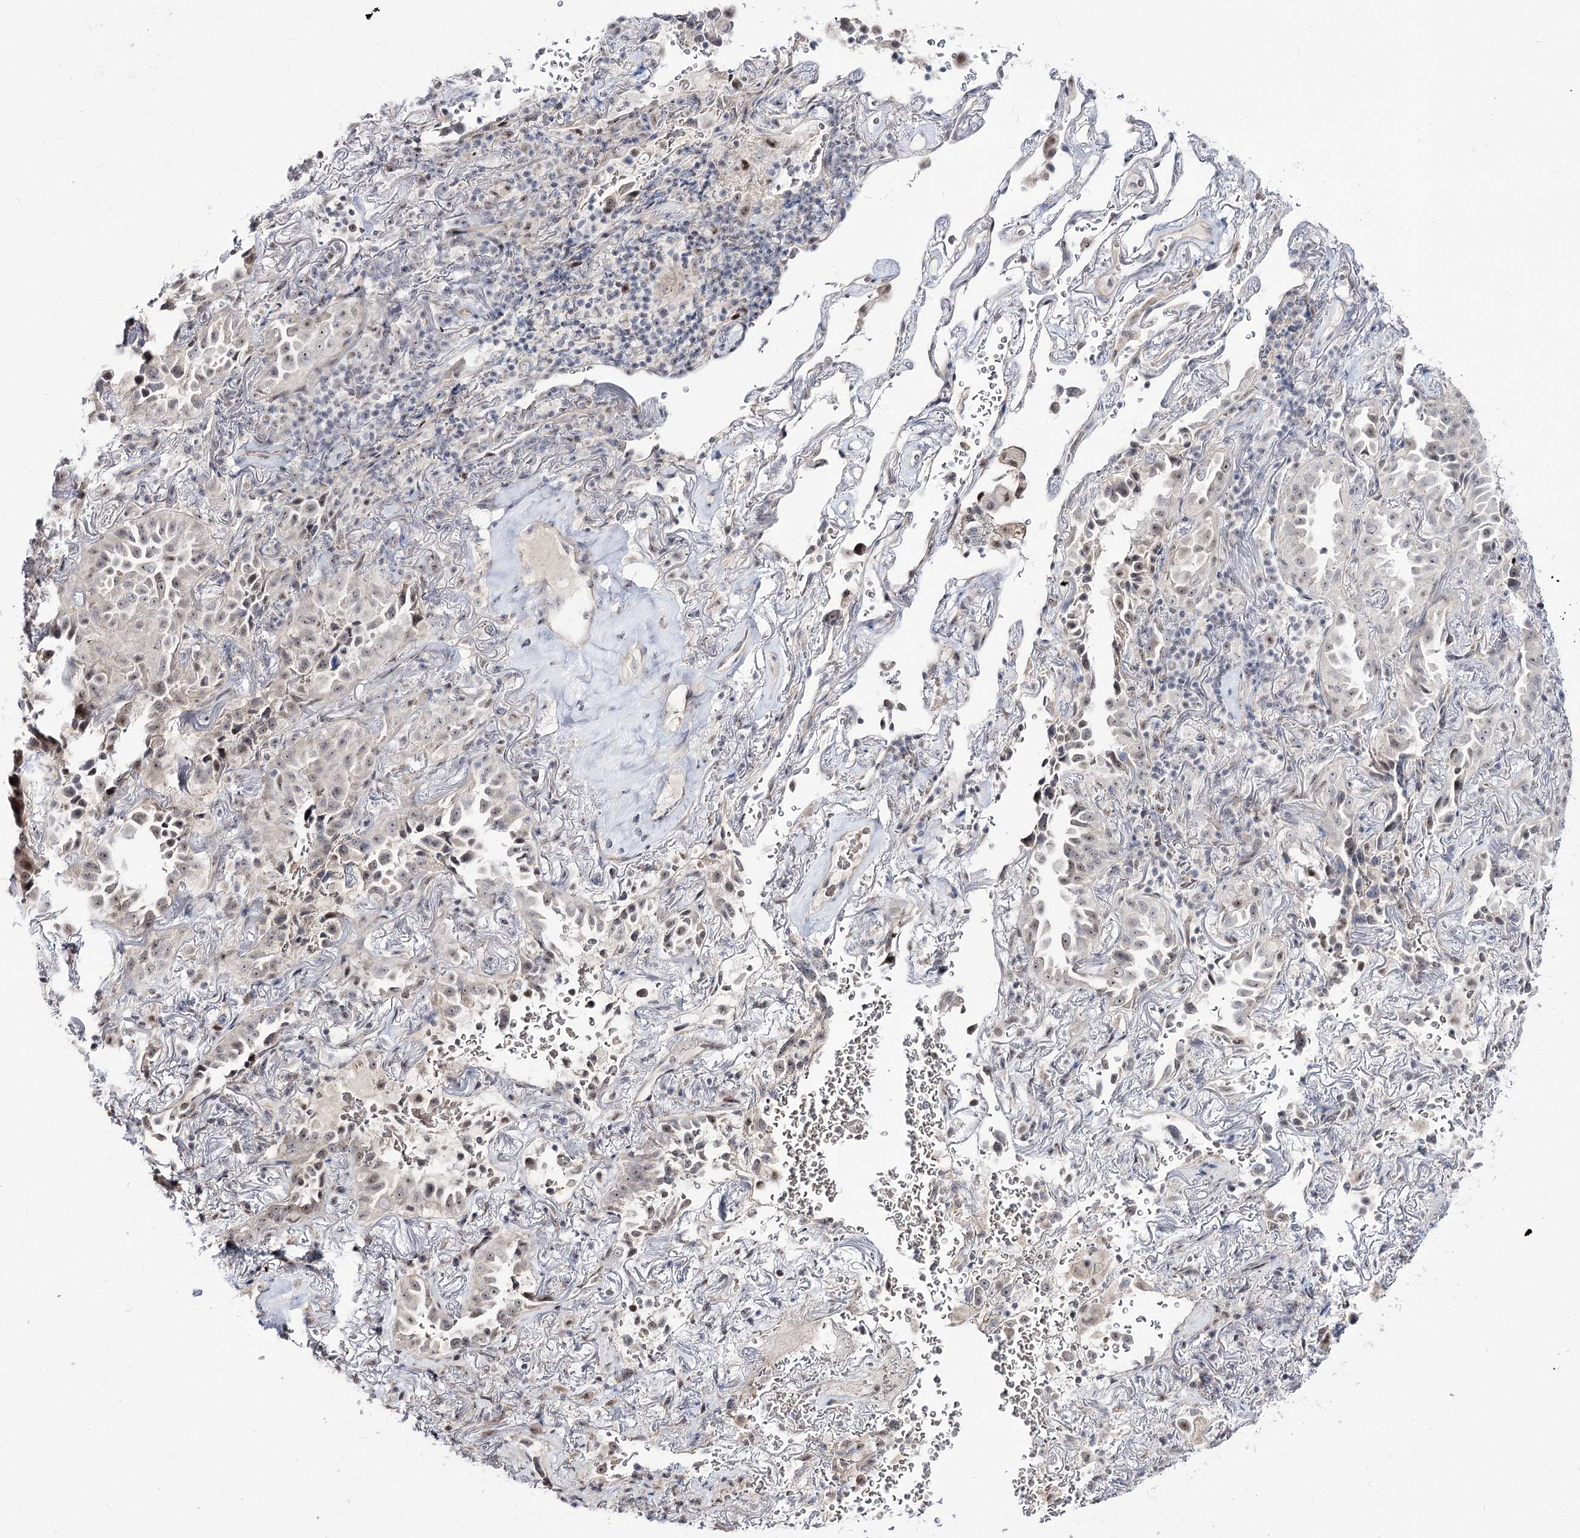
{"staining": {"intensity": "weak", "quantity": "<25%", "location": "nuclear"}, "tissue": "lung cancer", "cell_type": "Tumor cells", "image_type": "cancer", "snomed": [{"axis": "morphology", "description": "Adenocarcinoma, NOS"}, {"axis": "topography", "description": "Lung"}], "caption": "This histopathology image is of lung adenocarcinoma stained with IHC to label a protein in brown with the nuclei are counter-stained blue. There is no staining in tumor cells.", "gene": "RRP9", "patient": {"sex": "female", "age": 69}}